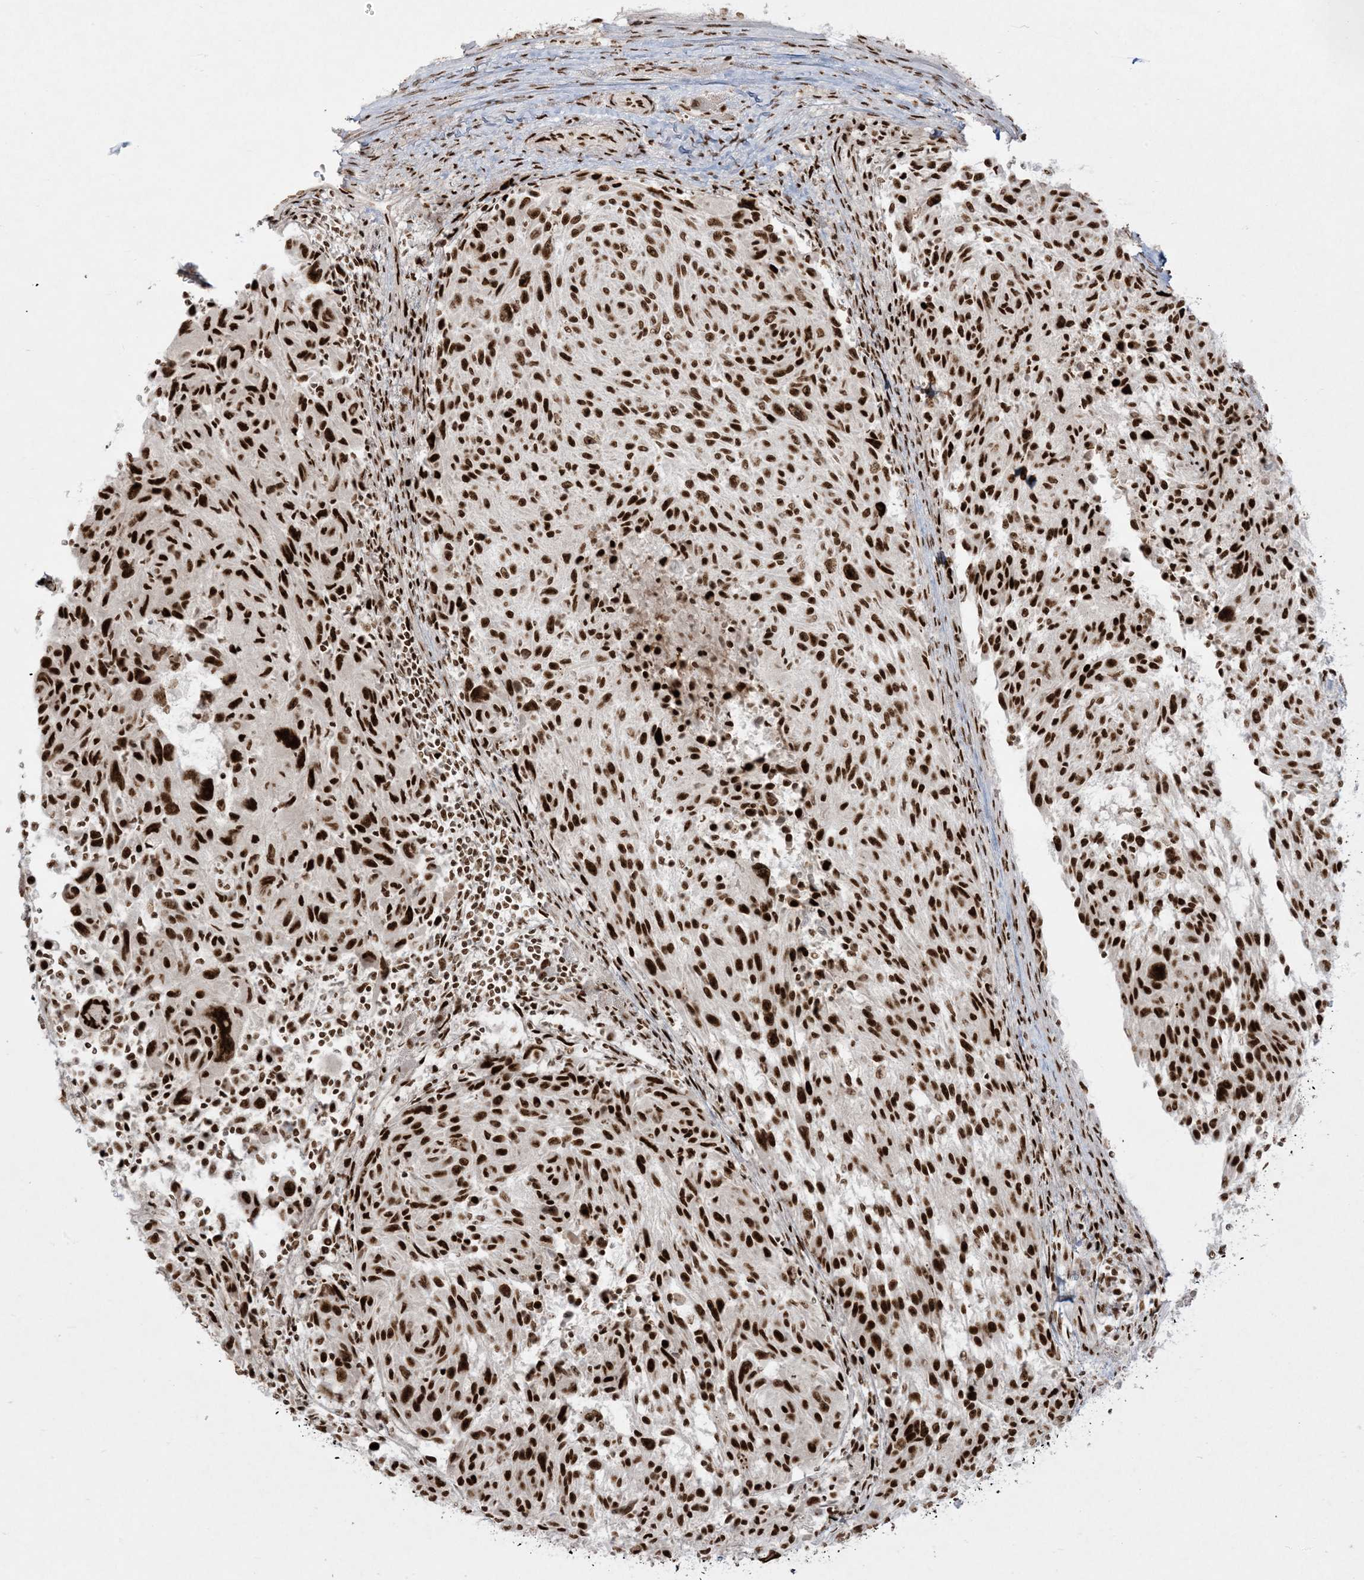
{"staining": {"intensity": "strong", "quantity": ">75%", "location": "nuclear"}, "tissue": "melanoma", "cell_type": "Tumor cells", "image_type": "cancer", "snomed": [{"axis": "morphology", "description": "Malignant melanoma, NOS"}, {"axis": "topography", "description": "Skin"}], "caption": "Immunohistochemical staining of melanoma displays high levels of strong nuclear staining in approximately >75% of tumor cells.", "gene": "RBM10", "patient": {"sex": "male", "age": 53}}